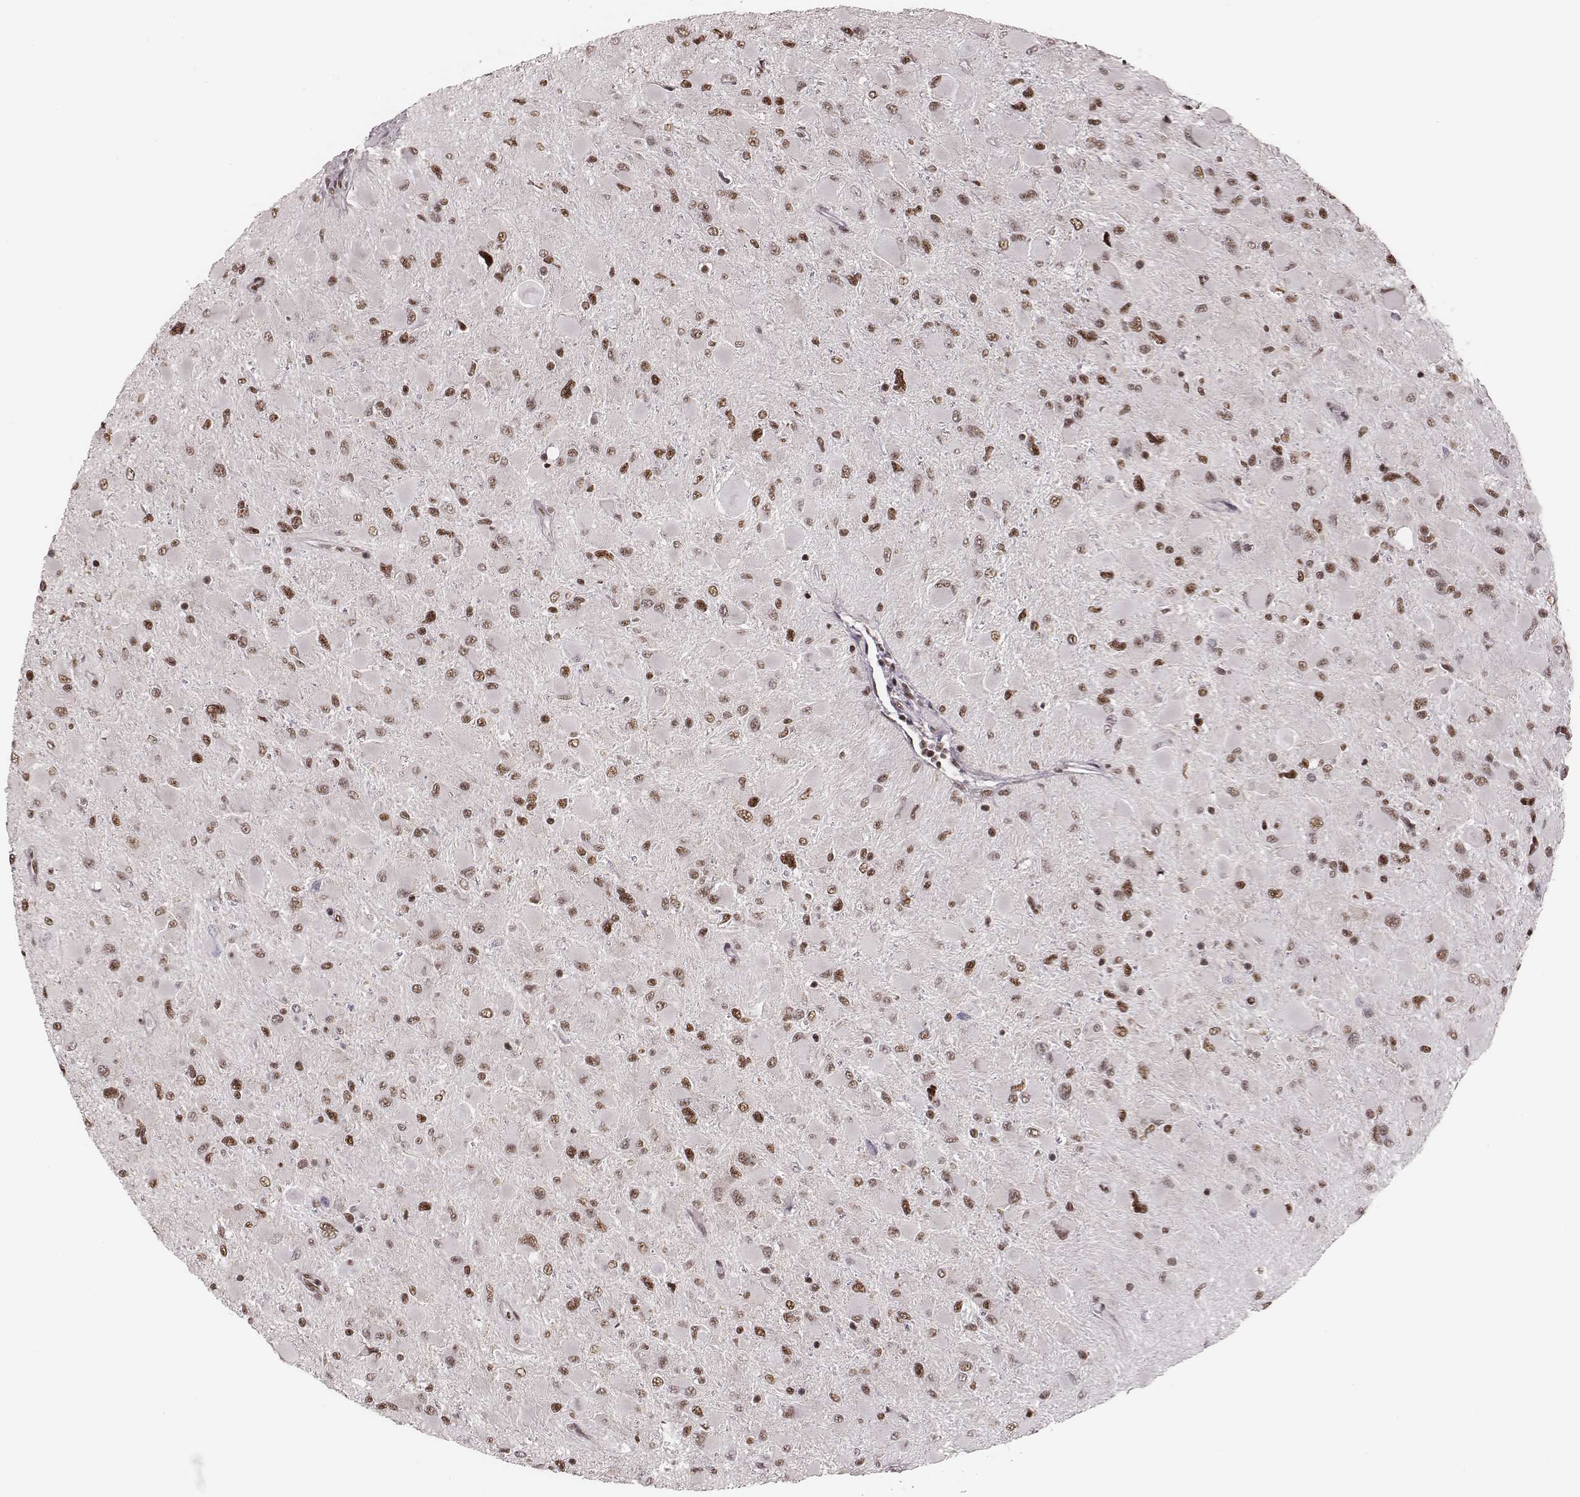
{"staining": {"intensity": "moderate", "quantity": ">75%", "location": "nuclear"}, "tissue": "glioma", "cell_type": "Tumor cells", "image_type": "cancer", "snomed": [{"axis": "morphology", "description": "Glioma, malignant, High grade"}, {"axis": "topography", "description": "Cerebral cortex"}], "caption": "There is medium levels of moderate nuclear positivity in tumor cells of glioma, as demonstrated by immunohistochemical staining (brown color).", "gene": "LUC7L", "patient": {"sex": "female", "age": 36}}